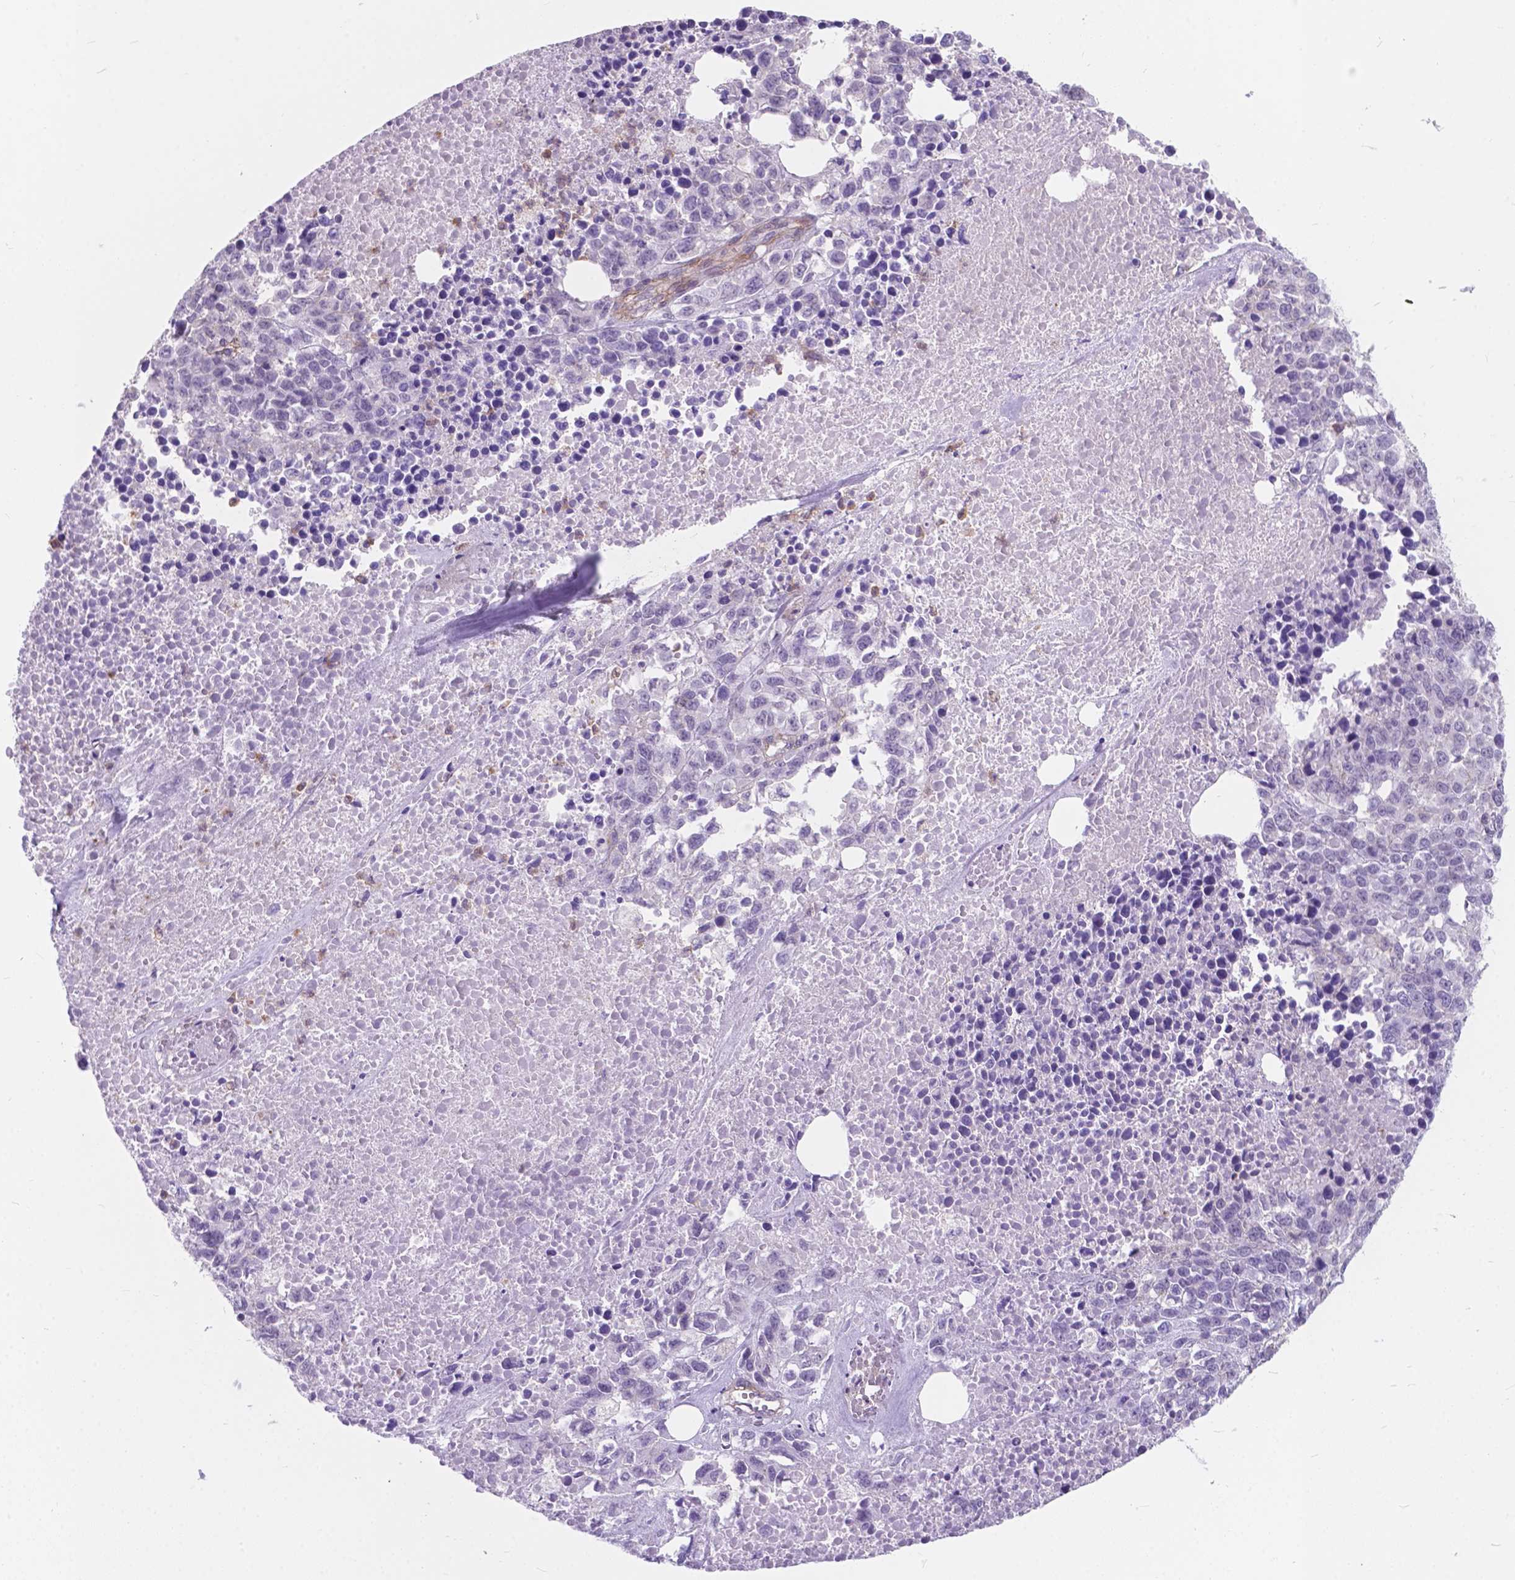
{"staining": {"intensity": "negative", "quantity": "none", "location": "none"}, "tissue": "melanoma", "cell_type": "Tumor cells", "image_type": "cancer", "snomed": [{"axis": "morphology", "description": "Malignant melanoma, Metastatic site"}, {"axis": "topography", "description": "Skin"}], "caption": "Immunohistochemistry image of neoplastic tissue: malignant melanoma (metastatic site) stained with DAB (3,3'-diaminobenzidine) demonstrates no significant protein expression in tumor cells.", "gene": "KIAA0040", "patient": {"sex": "male", "age": 84}}